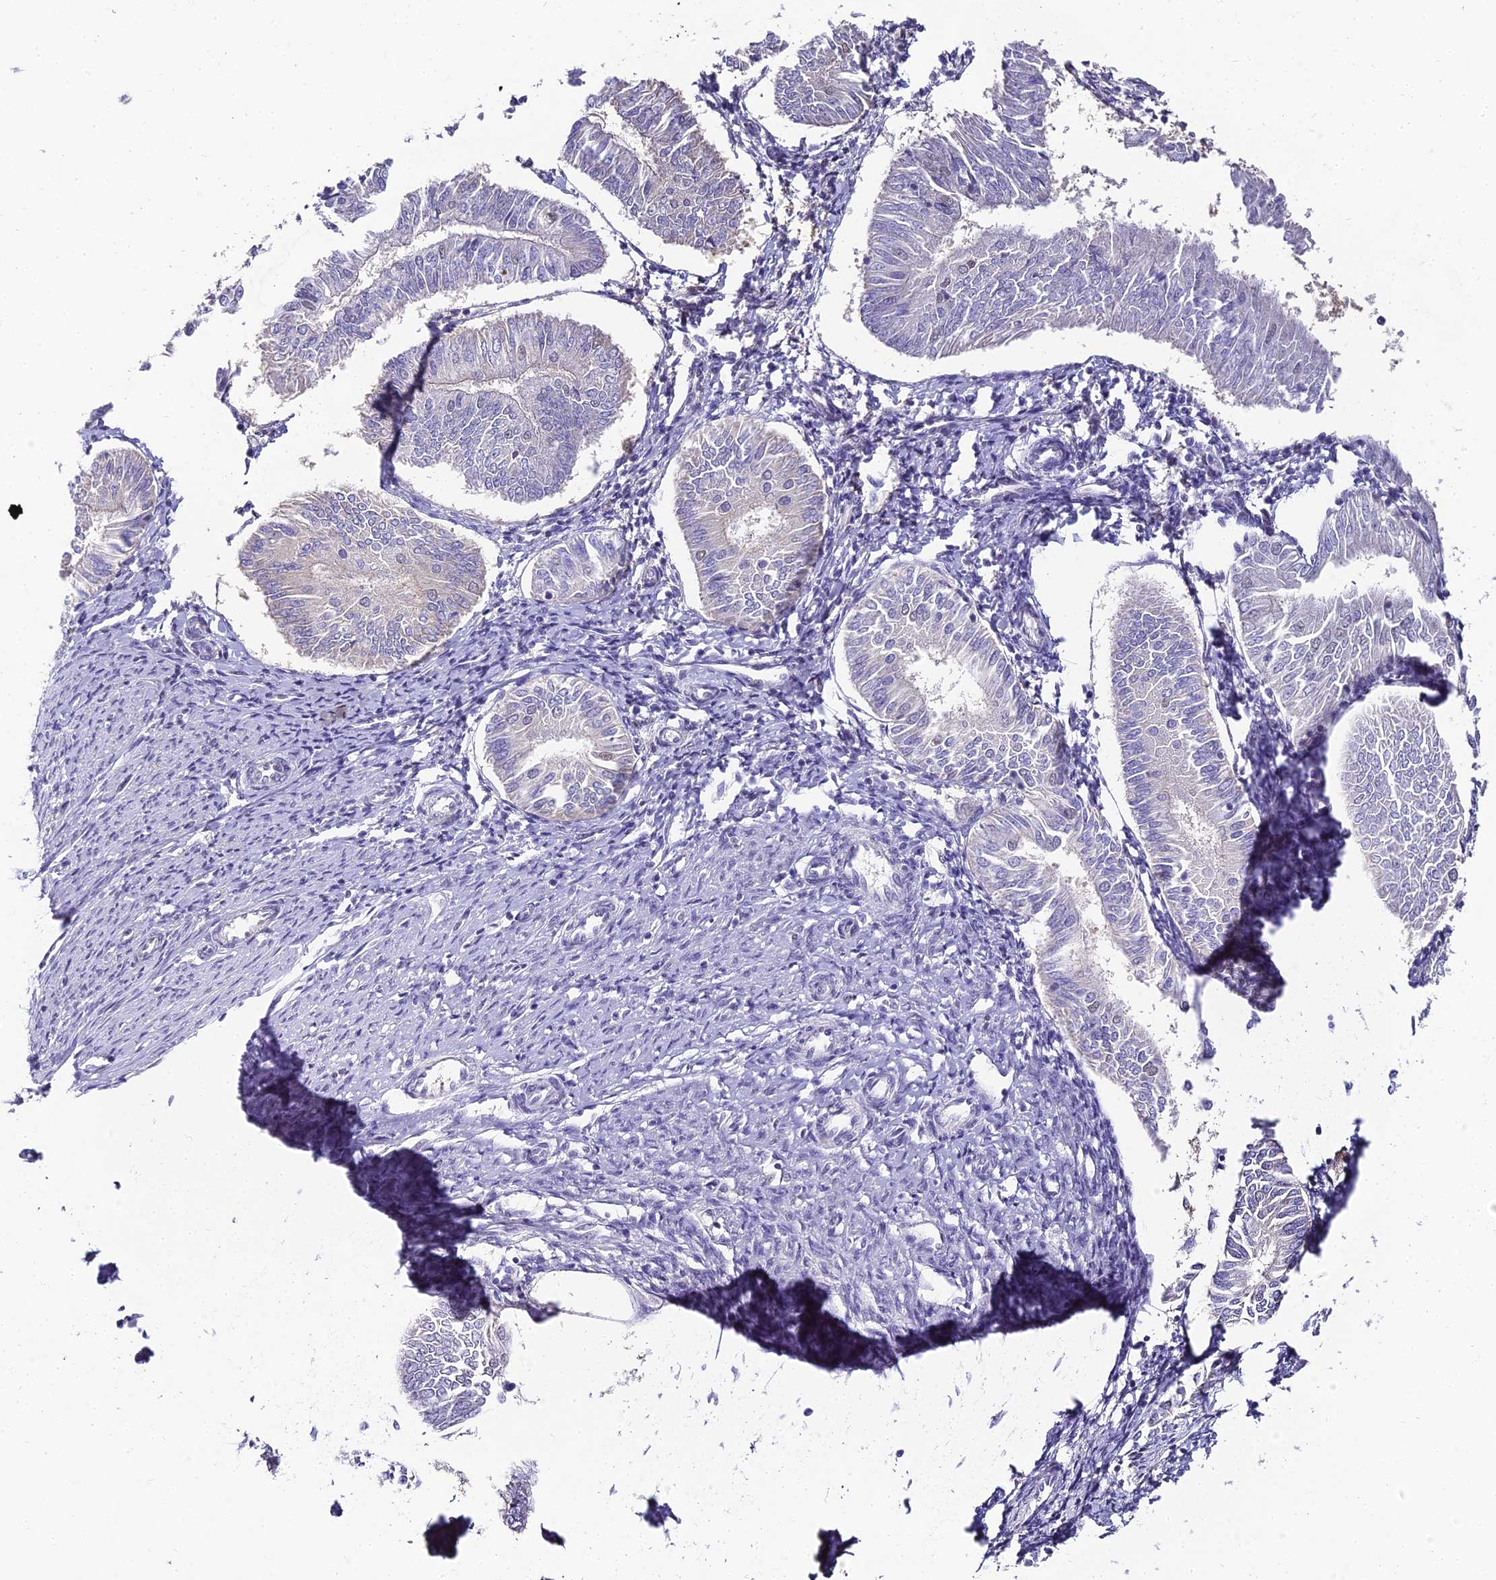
{"staining": {"intensity": "negative", "quantity": "none", "location": "none"}, "tissue": "endometrial cancer", "cell_type": "Tumor cells", "image_type": "cancer", "snomed": [{"axis": "morphology", "description": "Adenocarcinoma, NOS"}, {"axis": "topography", "description": "Endometrium"}], "caption": "Immunohistochemistry (IHC) histopathology image of human endometrial cancer stained for a protein (brown), which shows no staining in tumor cells.", "gene": "ABHD14A-ACY1", "patient": {"sex": "female", "age": 58}}